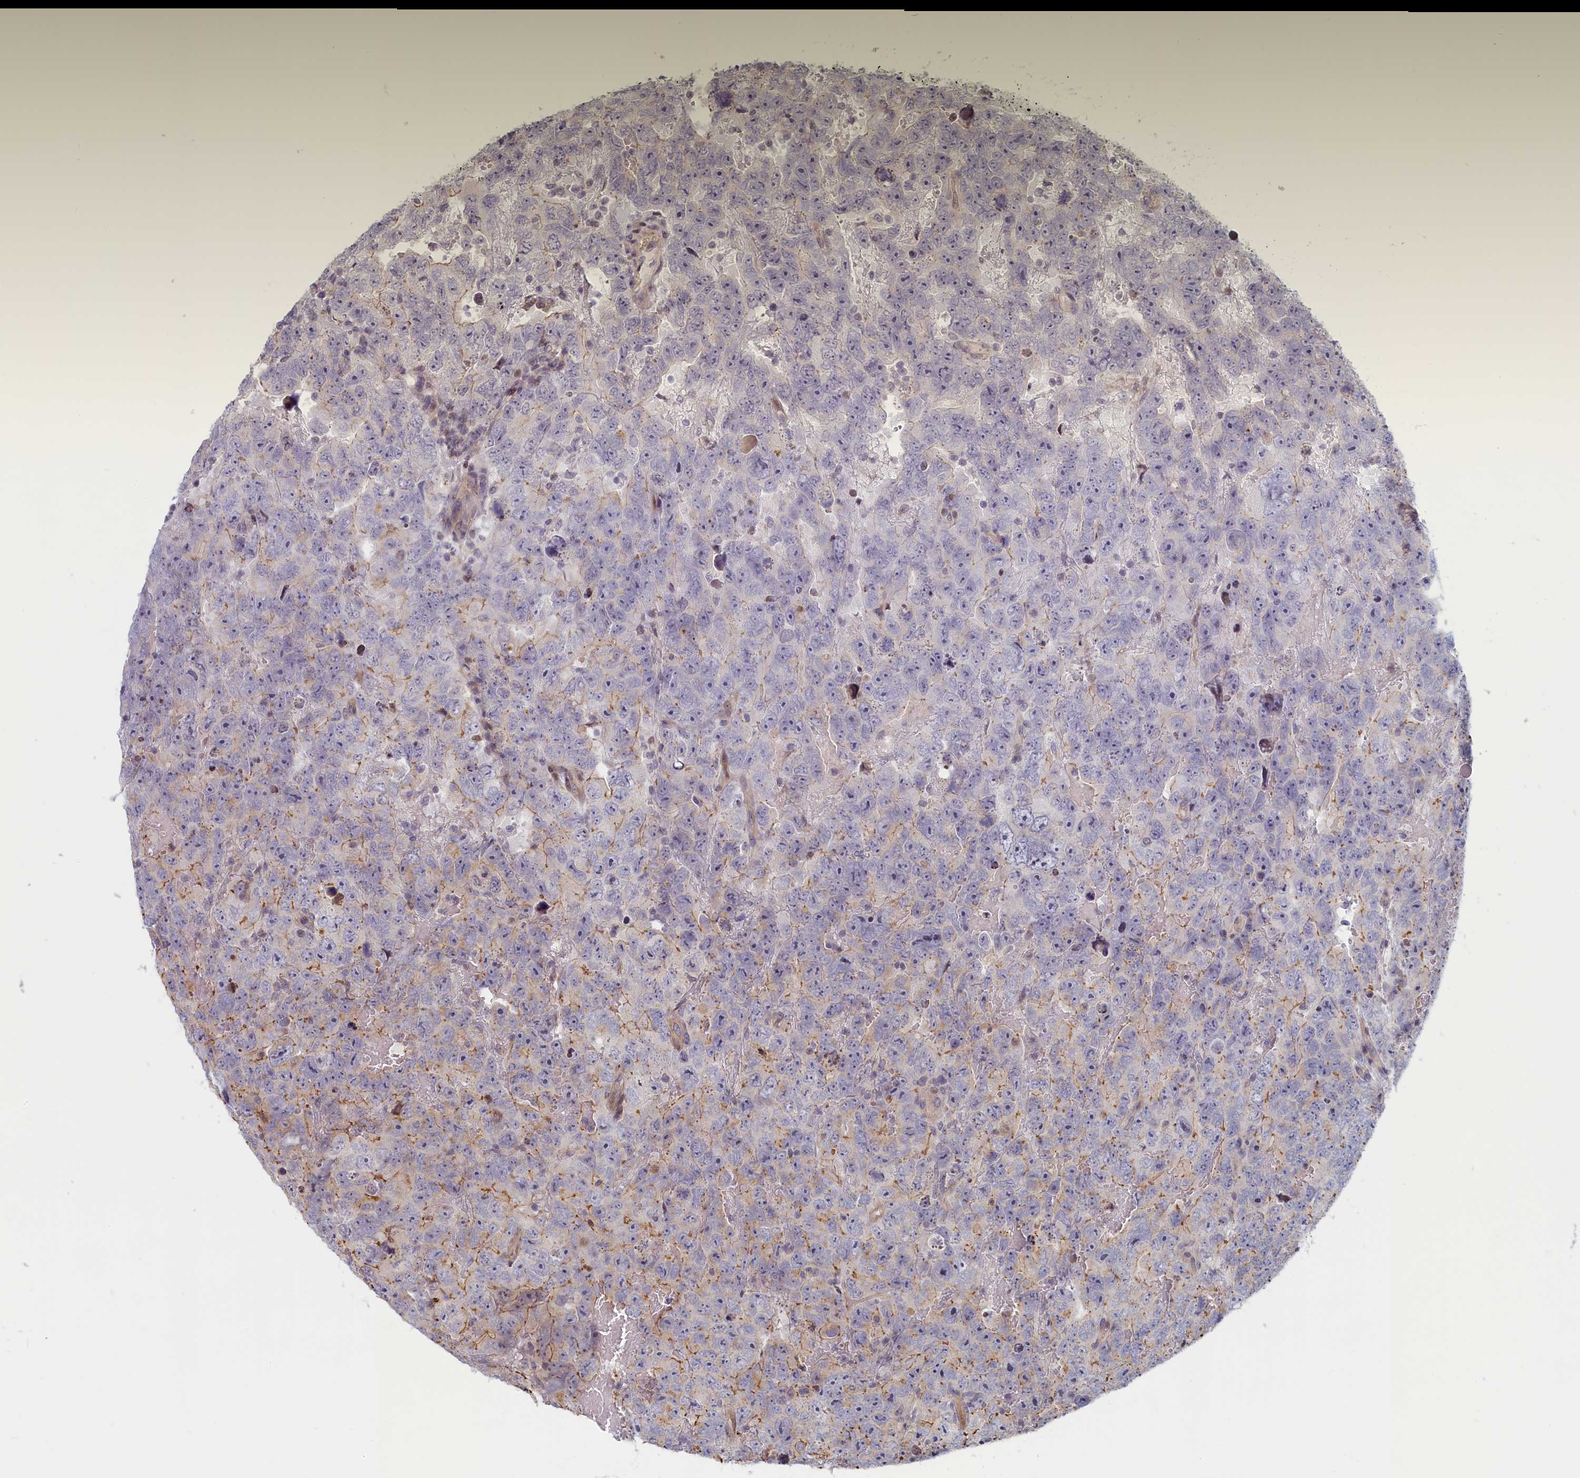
{"staining": {"intensity": "weak", "quantity": "<25%", "location": "cytoplasmic/membranous"}, "tissue": "testis cancer", "cell_type": "Tumor cells", "image_type": "cancer", "snomed": [{"axis": "morphology", "description": "Carcinoma, Embryonal, NOS"}, {"axis": "topography", "description": "Testis"}], "caption": "Embryonal carcinoma (testis) was stained to show a protein in brown. There is no significant expression in tumor cells.", "gene": "INTS4", "patient": {"sex": "male", "age": 45}}